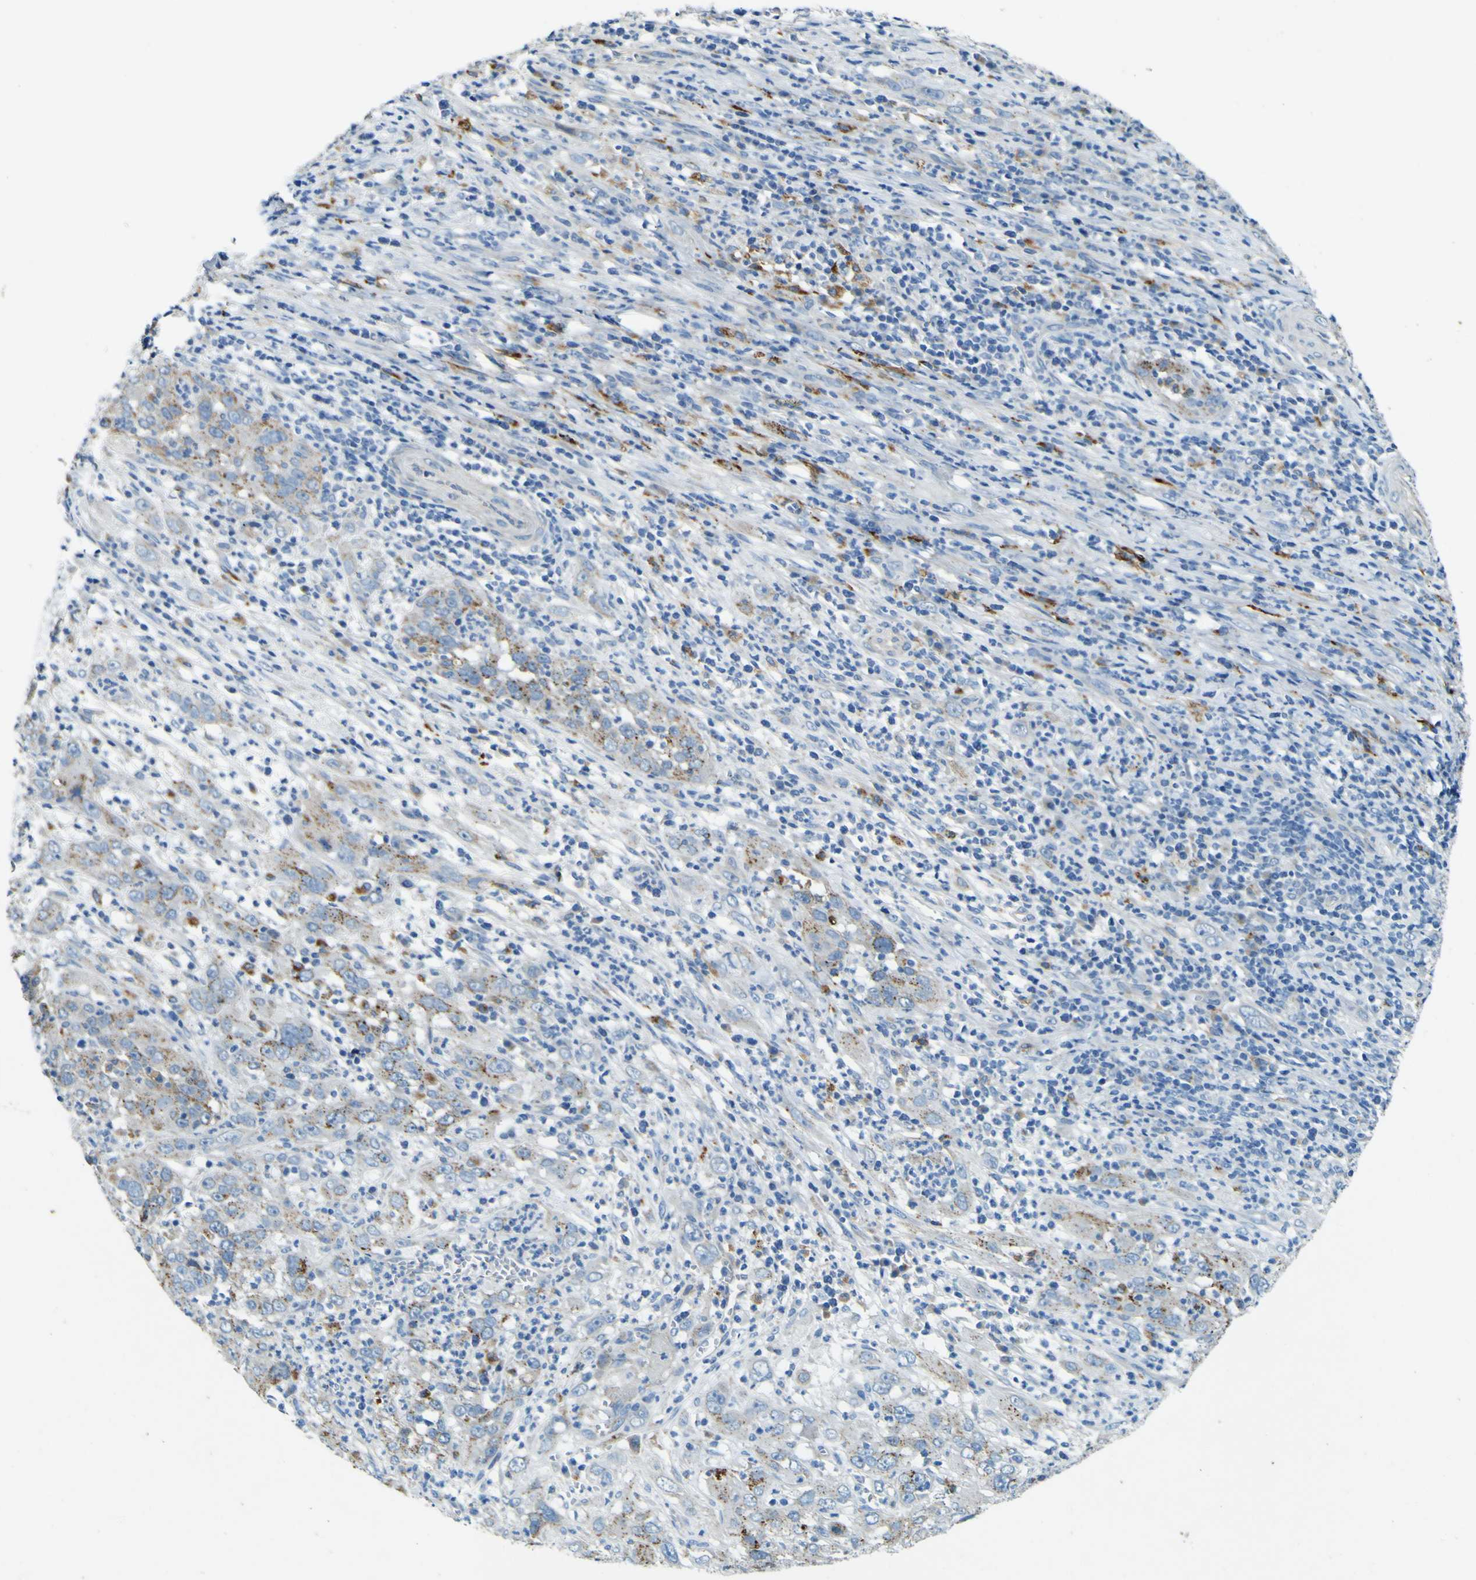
{"staining": {"intensity": "moderate", "quantity": "25%-75%", "location": "cytoplasmic/membranous"}, "tissue": "cervical cancer", "cell_type": "Tumor cells", "image_type": "cancer", "snomed": [{"axis": "morphology", "description": "Squamous cell carcinoma, NOS"}, {"axis": "topography", "description": "Cervix"}], "caption": "Moderate cytoplasmic/membranous expression is appreciated in about 25%-75% of tumor cells in cervical squamous cell carcinoma. (DAB = brown stain, brightfield microscopy at high magnification).", "gene": "PDE9A", "patient": {"sex": "female", "age": 32}}